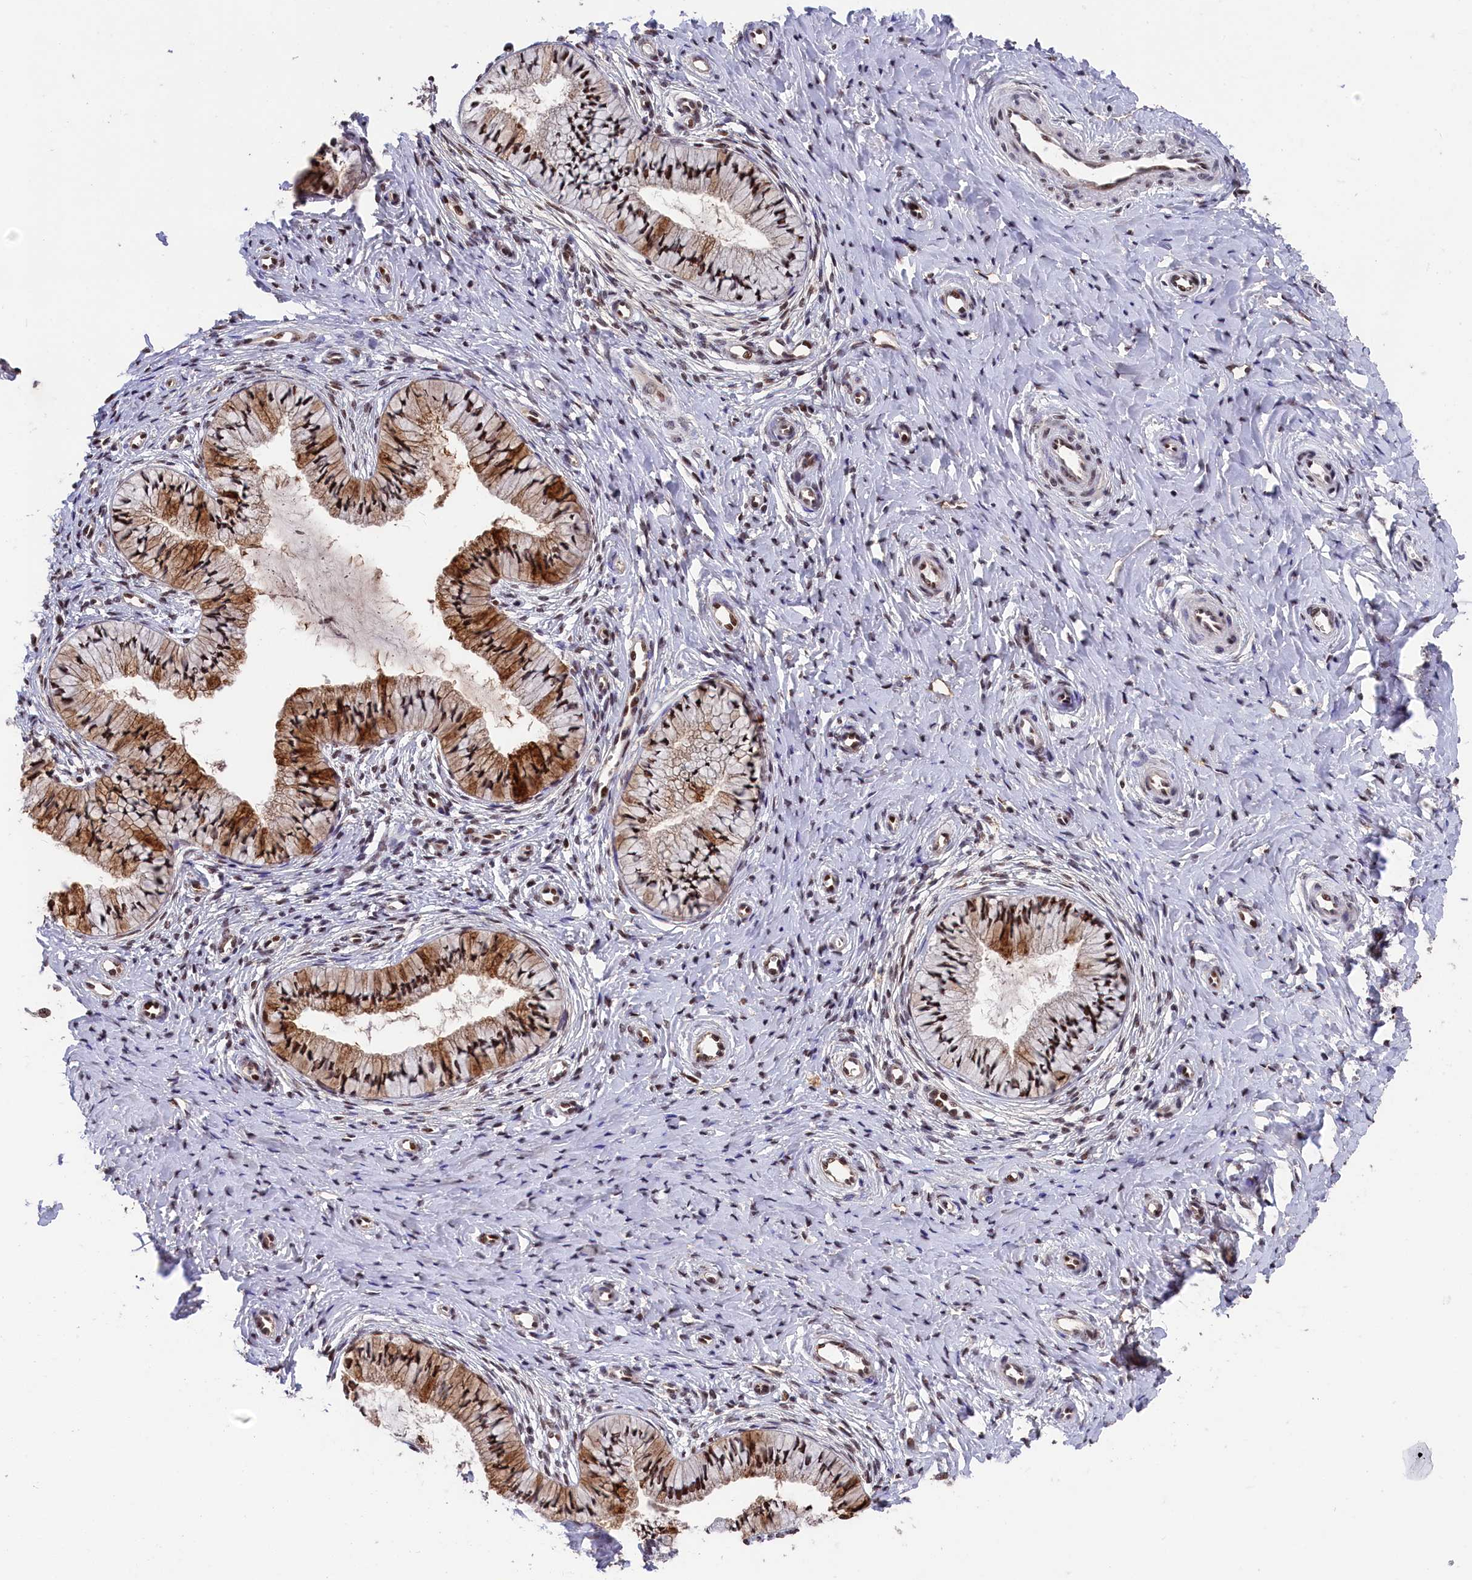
{"staining": {"intensity": "strong", "quantity": ">75%", "location": "cytoplasmic/membranous,nuclear"}, "tissue": "cervix", "cell_type": "Glandular cells", "image_type": "normal", "snomed": [{"axis": "morphology", "description": "Normal tissue, NOS"}, {"axis": "topography", "description": "Cervix"}], "caption": "Immunohistochemical staining of benign cervix demonstrates high levels of strong cytoplasmic/membranous,nuclear positivity in about >75% of glandular cells. The protein of interest is shown in brown color, while the nuclei are stained blue.", "gene": "ADIG", "patient": {"sex": "female", "age": 36}}